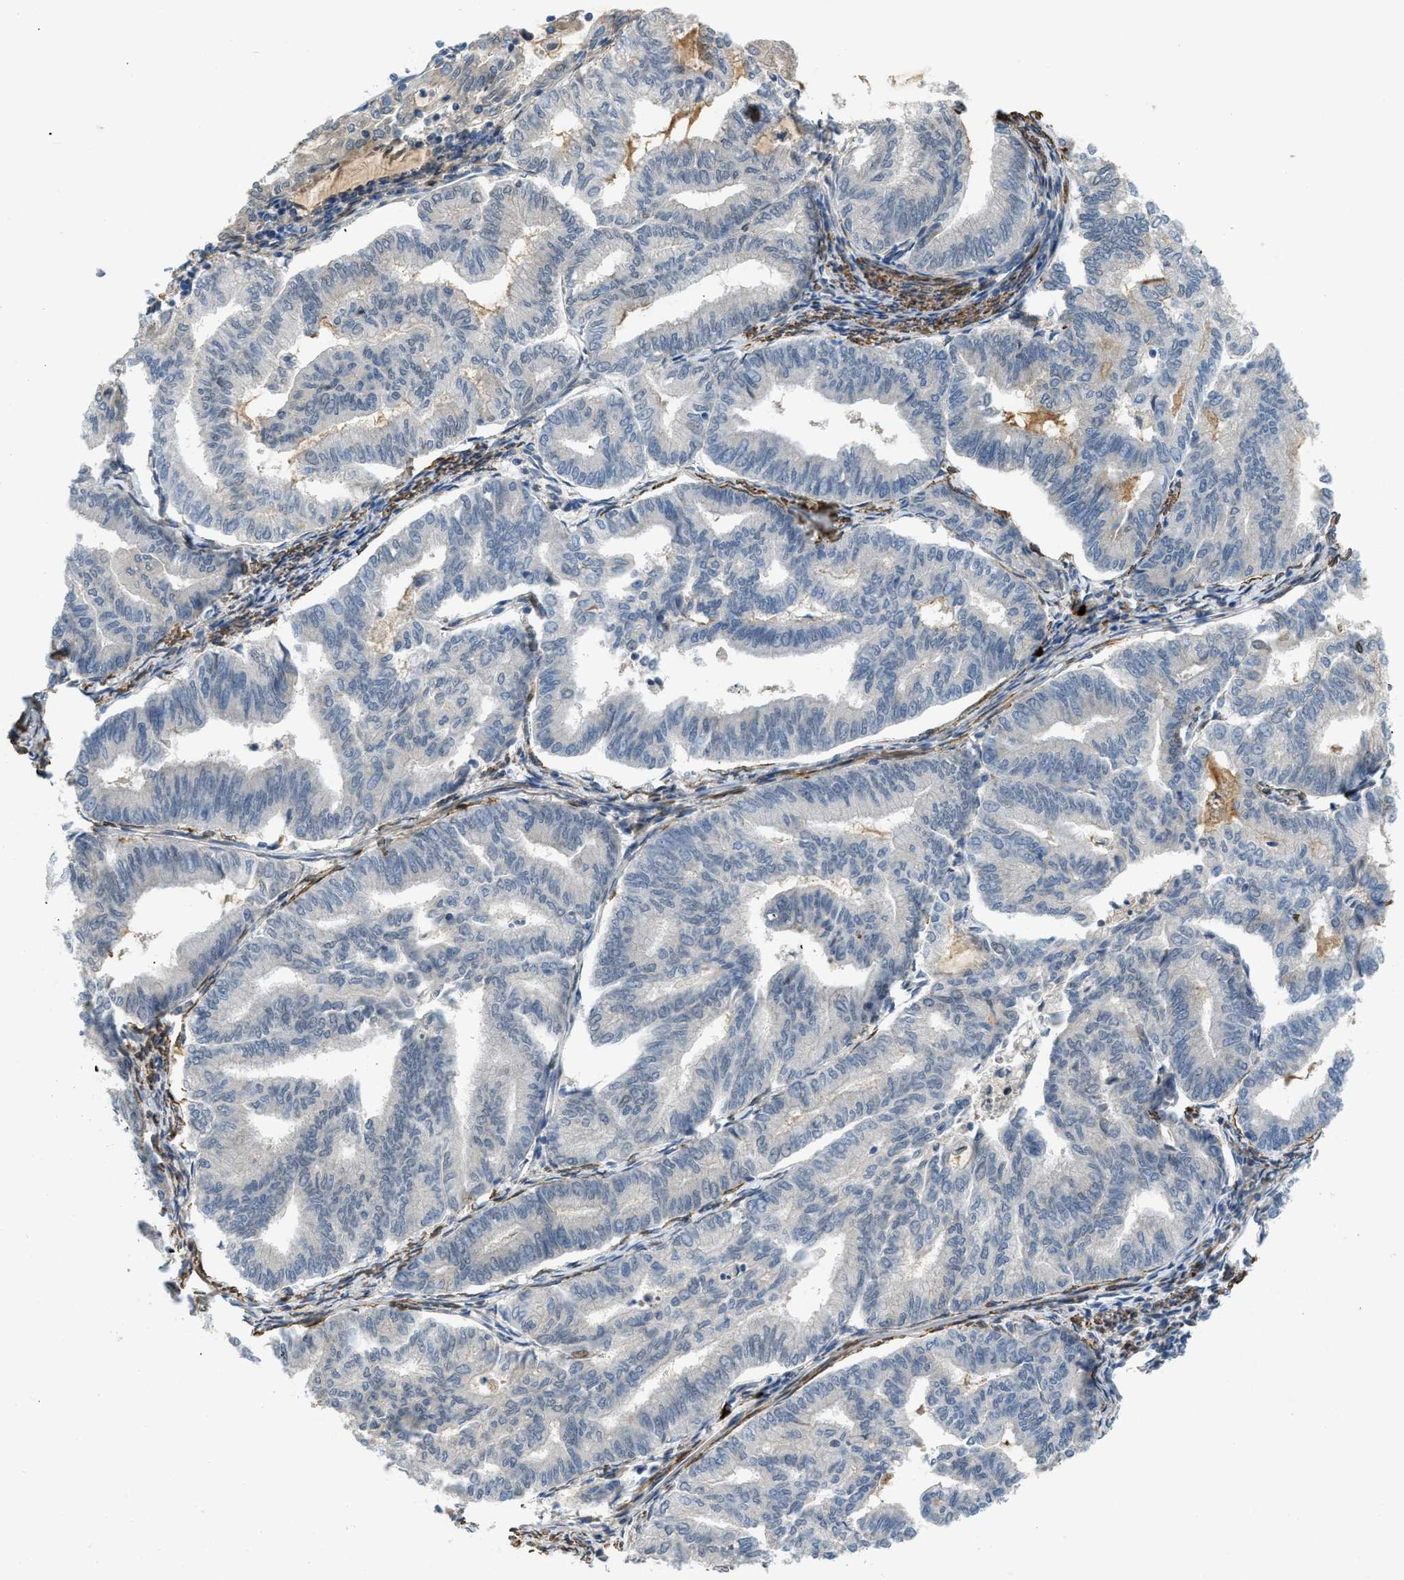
{"staining": {"intensity": "negative", "quantity": "none", "location": "none"}, "tissue": "endometrial cancer", "cell_type": "Tumor cells", "image_type": "cancer", "snomed": [{"axis": "morphology", "description": "Adenocarcinoma, NOS"}, {"axis": "topography", "description": "Endometrium"}], "caption": "Human endometrial cancer stained for a protein using immunohistochemistry demonstrates no staining in tumor cells.", "gene": "BMPR1A", "patient": {"sex": "female", "age": 79}}